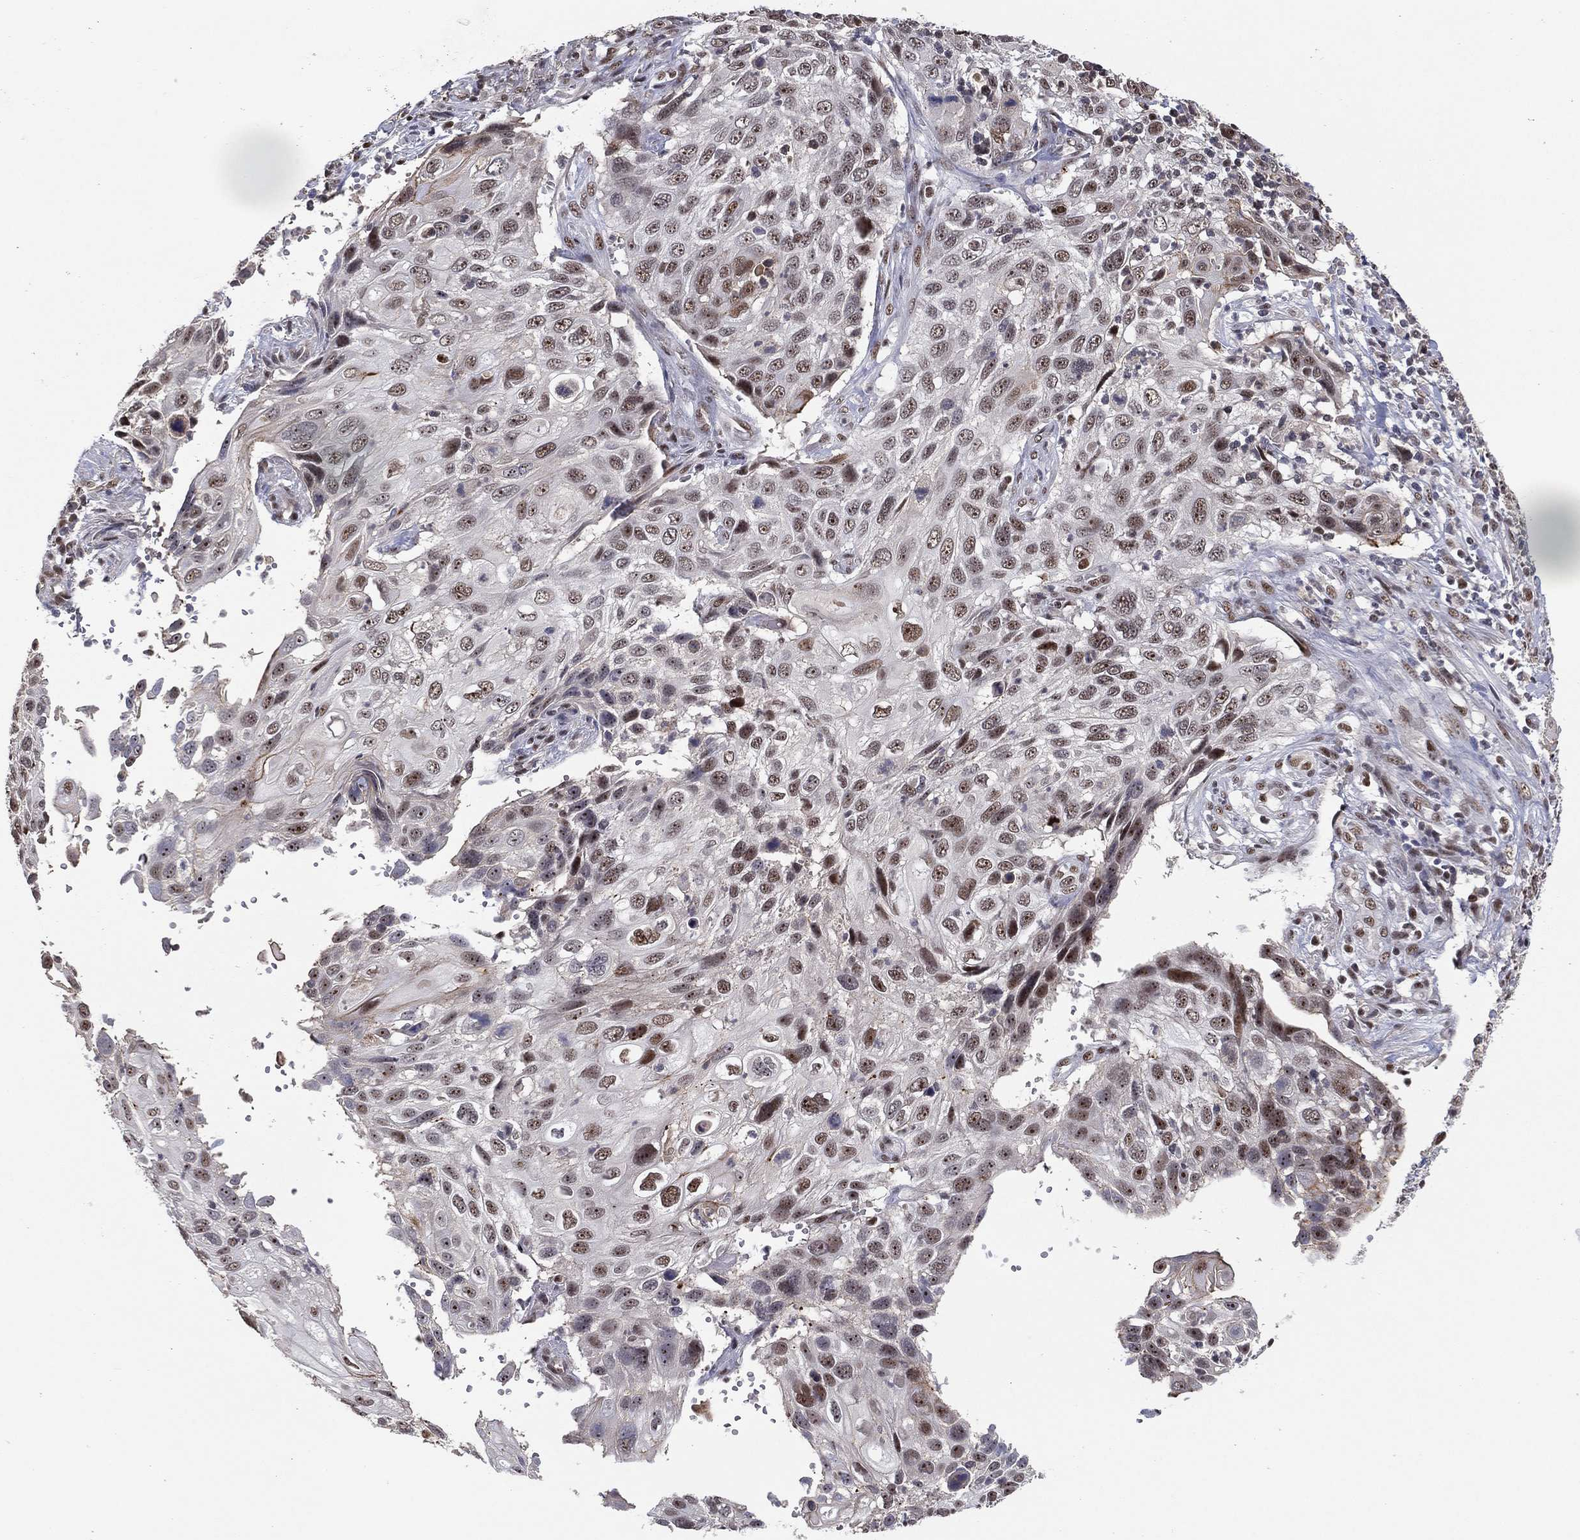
{"staining": {"intensity": "moderate", "quantity": "25%-75%", "location": "nuclear"}, "tissue": "cervical cancer", "cell_type": "Tumor cells", "image_type": "cancer", "snomed": [{"axis": "morphology", "description": "Squamous cell carcinoma, NOS"}, {"axis": "topography", "description": "Cervix"}], "caption": "Moderate nuclear staining for a protein is present in about 25%-75% of tumor cells of cervical cancer using immunohistochemistry (IHC).", "gene": "GPALPP1", "patient": {"sex": "female", "age": 70}}